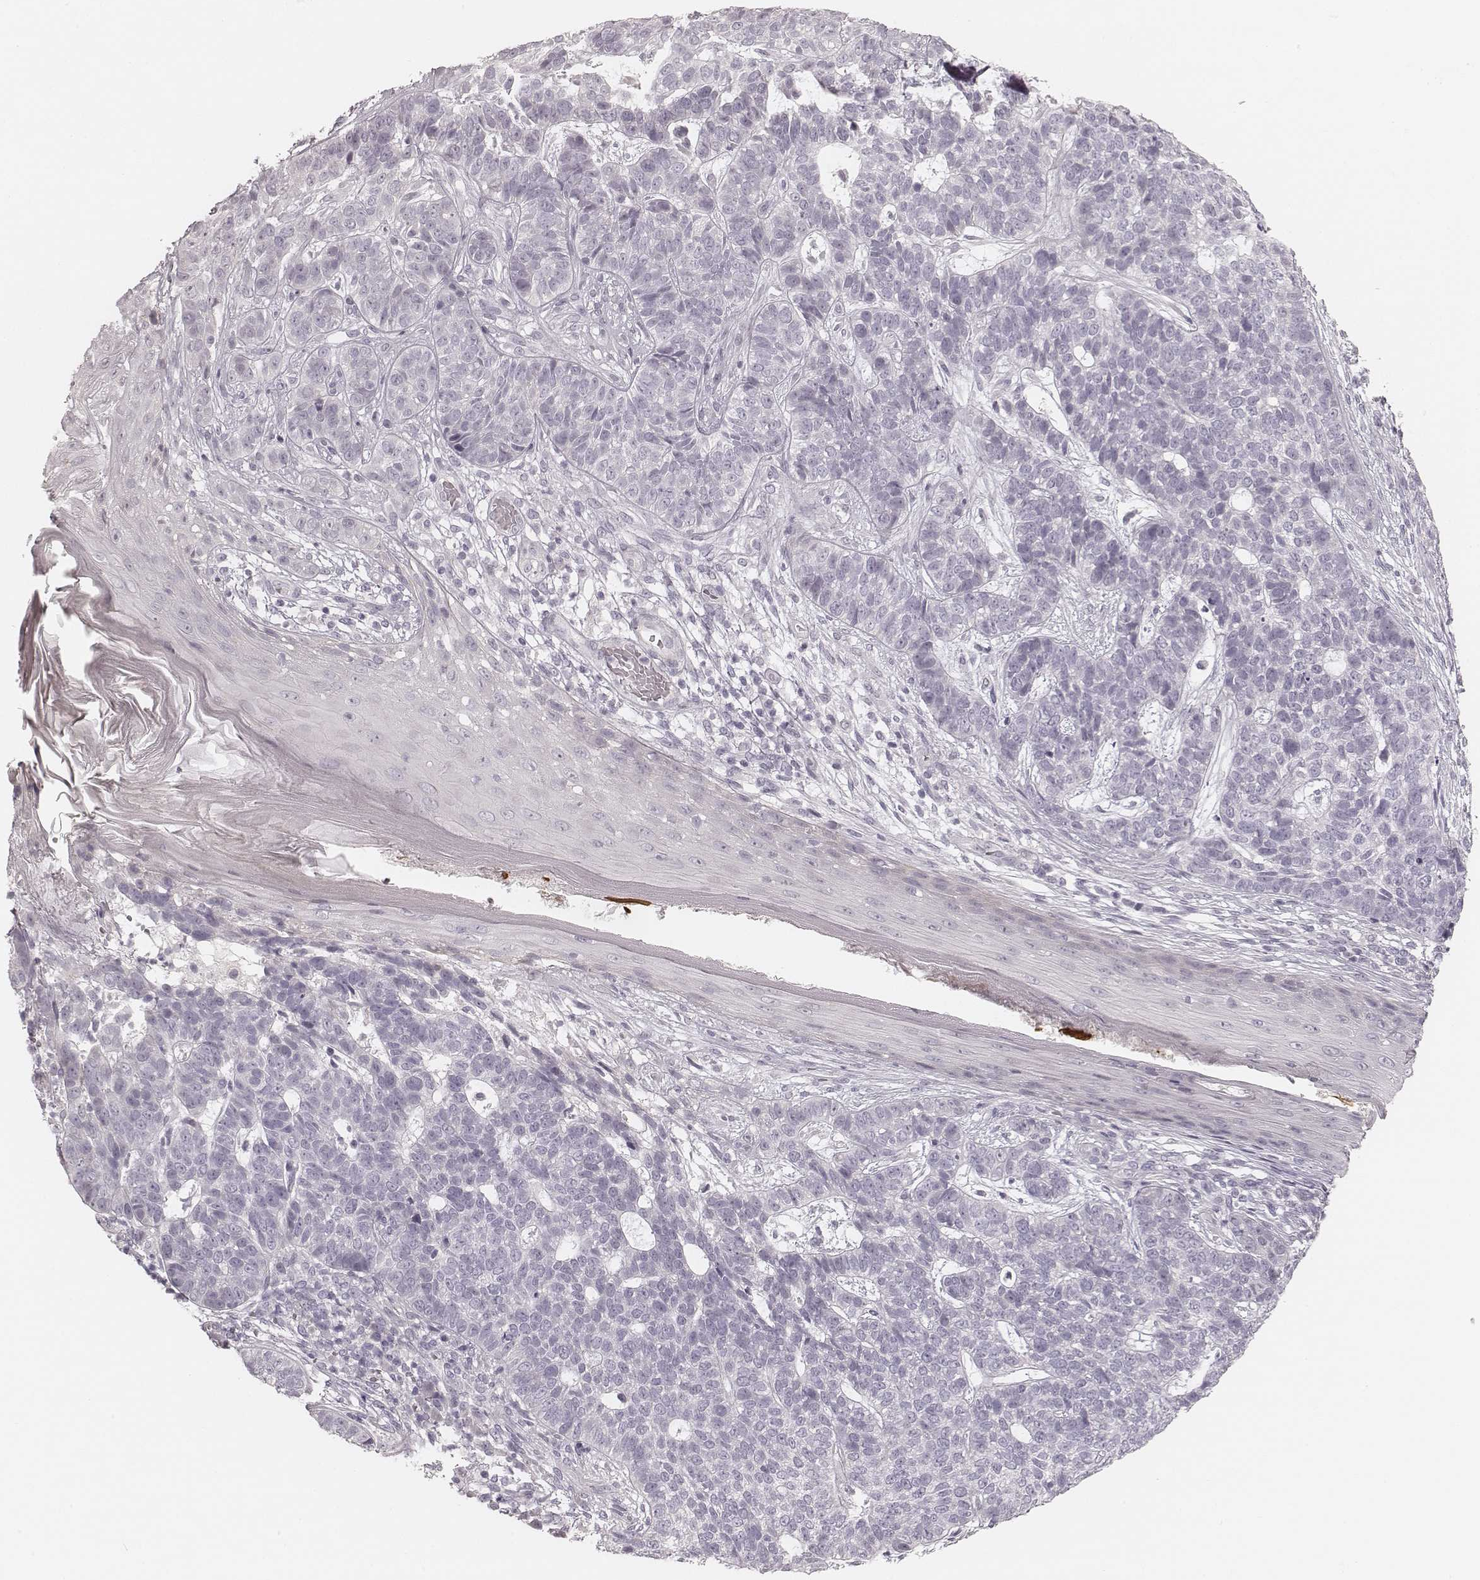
{"staining": {"intensity": "negative", "quantity": "none", "location": "none"}, "tissue": "skin cancer", "cell_type": "Tumor cells", "image_type": "cancer", "snomed": [{"axis": "morphology", "description": "Basal cell carcinoma"}, {"axis": "topography", "description": "Skin"}], "caption": "This image is of skin cancer stained with IHC to label a protein in brown with the nuclei are counter-stained blue. There is no positivity in tumor cells.", "gene": "SPATA24", "patient": {"sex": "female", "age": 69}}